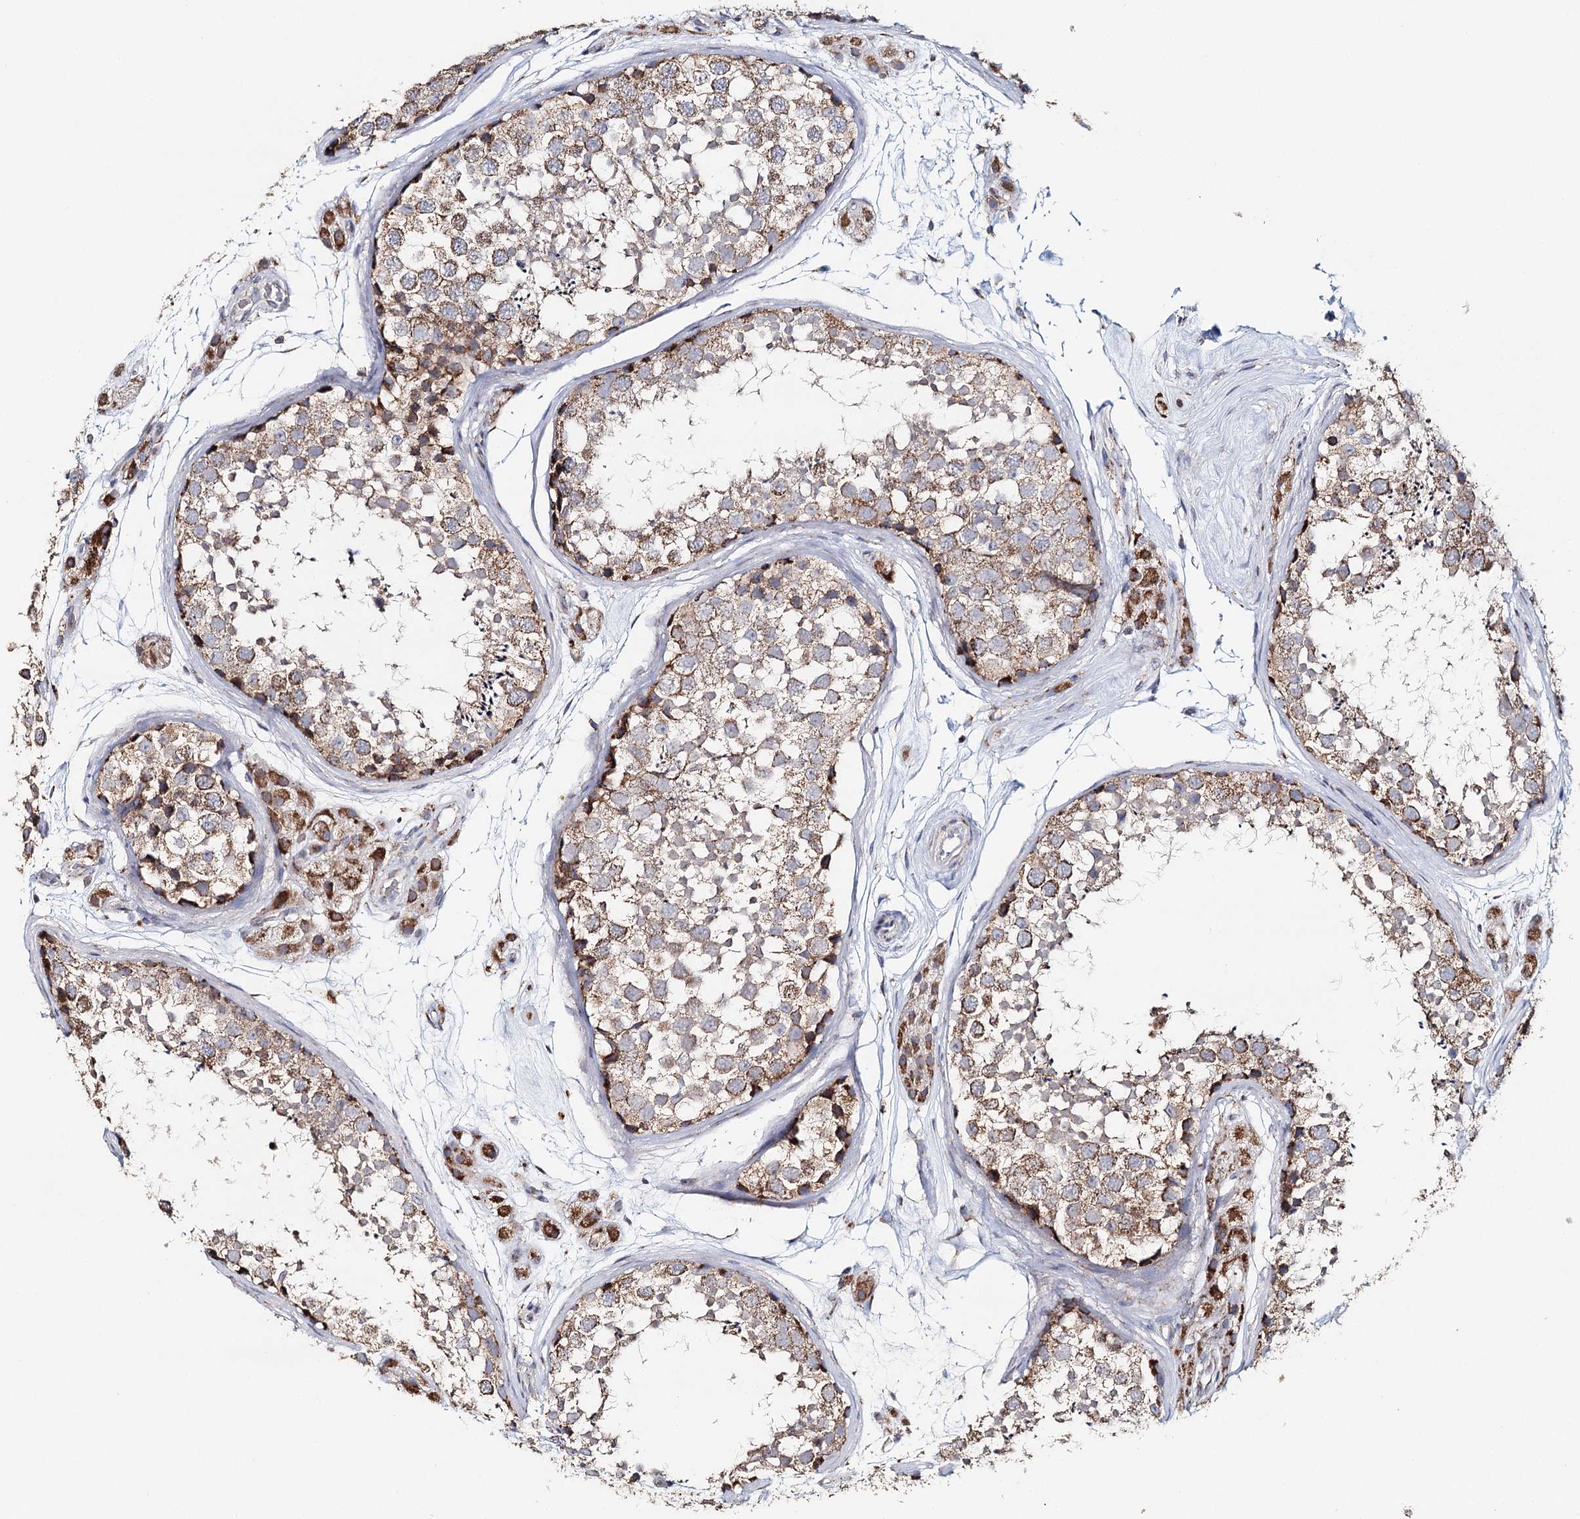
{"staining": {"intensity": "moderate", "quantity": ">75%", "location": "cytoplasmic/membranous"}, "tissue": "testis", "cell_type": "Cells in seminiferous ducts", "image_type": "normal", "snomed": [{"axis": "morphology", "description": "Normal tissue, NOS"}, {"axis": "topography", "description": "Testis"}], "caption": "The immunohistochemical stain labels moderate cytoplasmic/membranous expression in cells in seminiferous ducts of unremarkable testis.", "gene": "MMP25", "patient": {"sex": "male", "age": 56}}